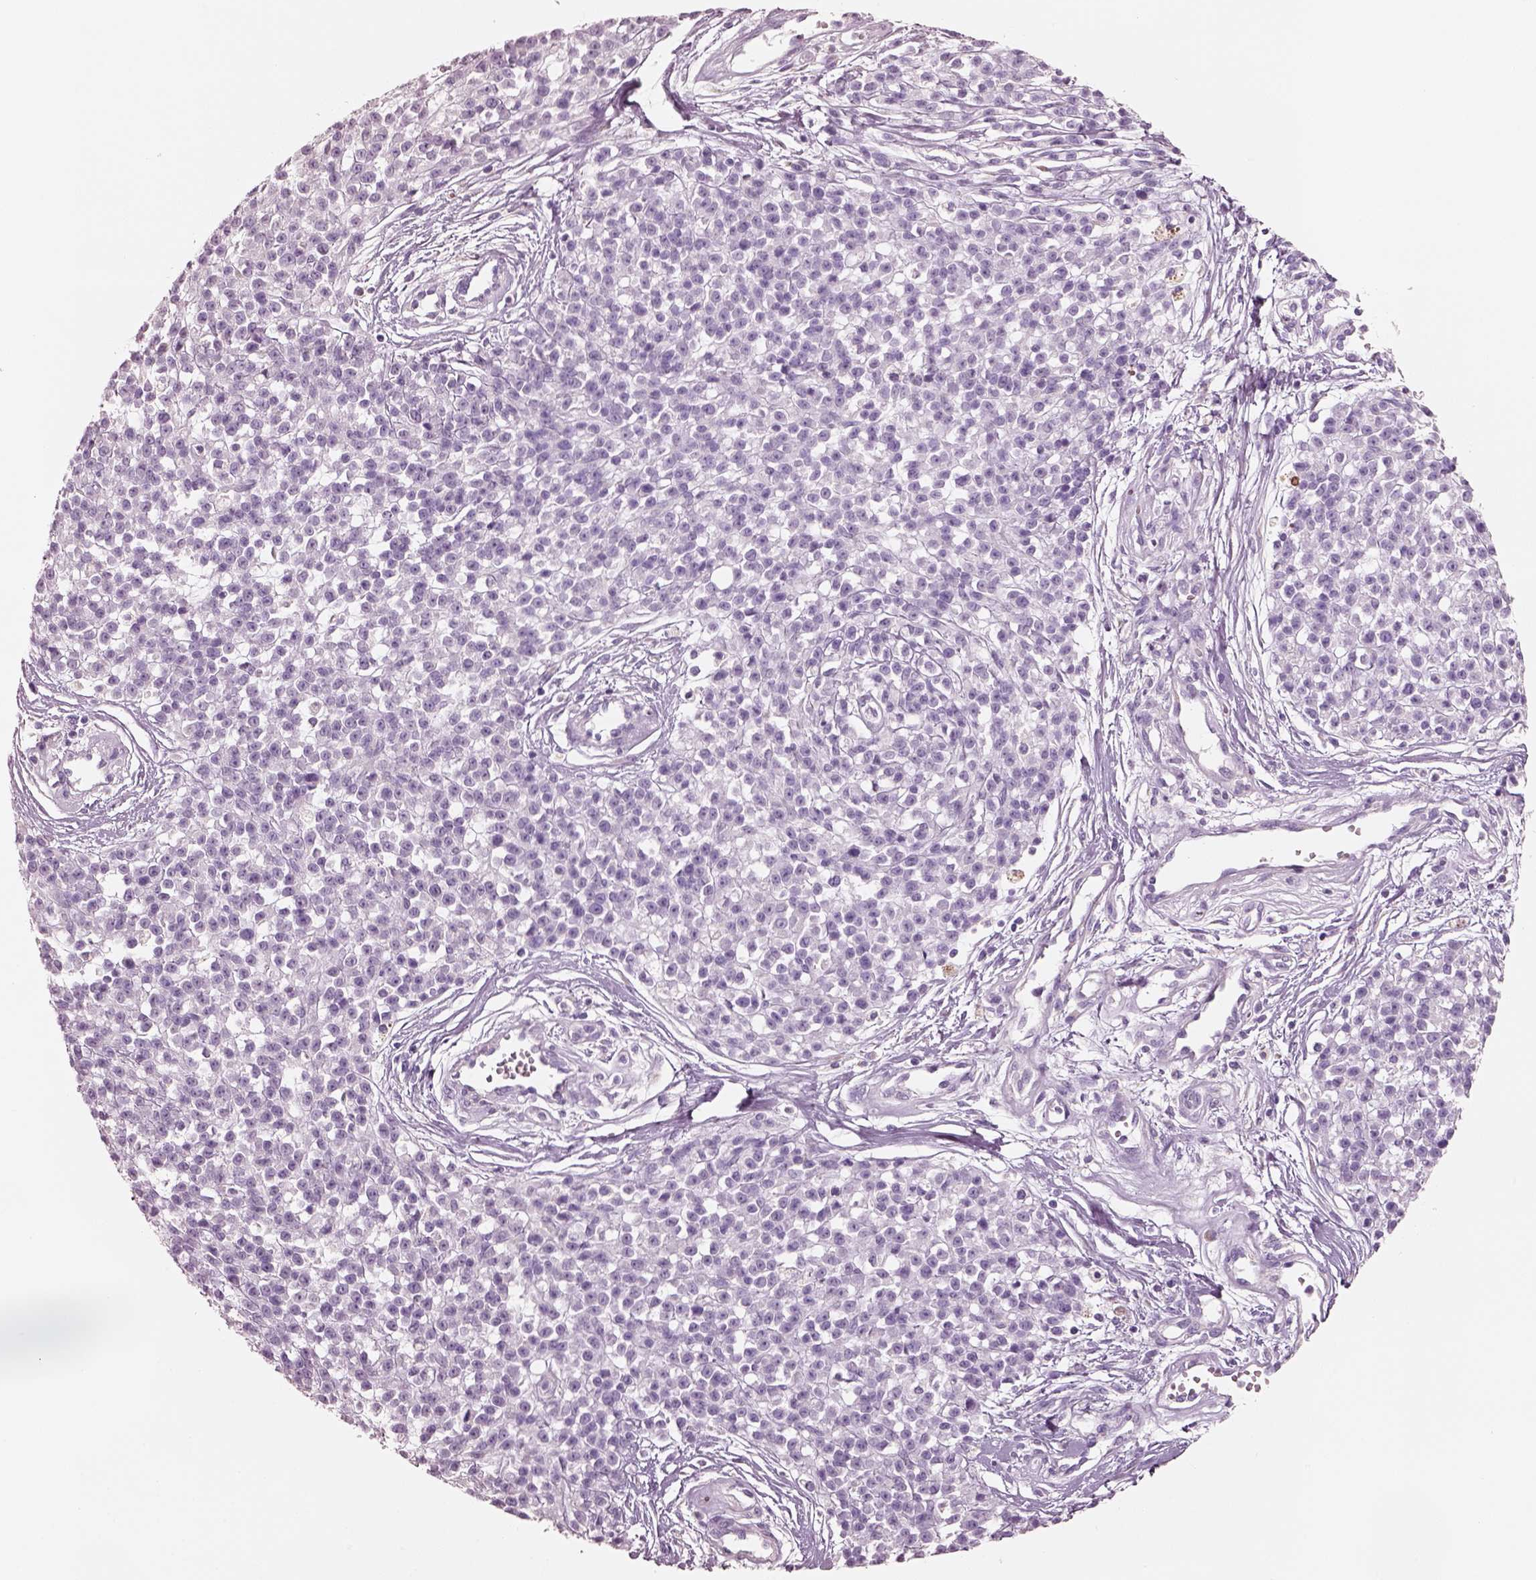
{"staining": {"intensity": "negative", "quantity": "none", "location": "none"}, "tissue": "melanoma", "cell_type": "Tumor cells", "image_type": "cancer", "snomed": [{"axis": "morphology", "description": "Malignant melanoma, NOS"}, {"axis": "topography", "description": "Skin"}, {"axis": "topography", "description": "Skin of trunk"}], "caption": "Tumor cells show no significant protein expression in malignant melanoma.", "gene": "PNOC", "patient": {"sex": "male", "age": 74}}